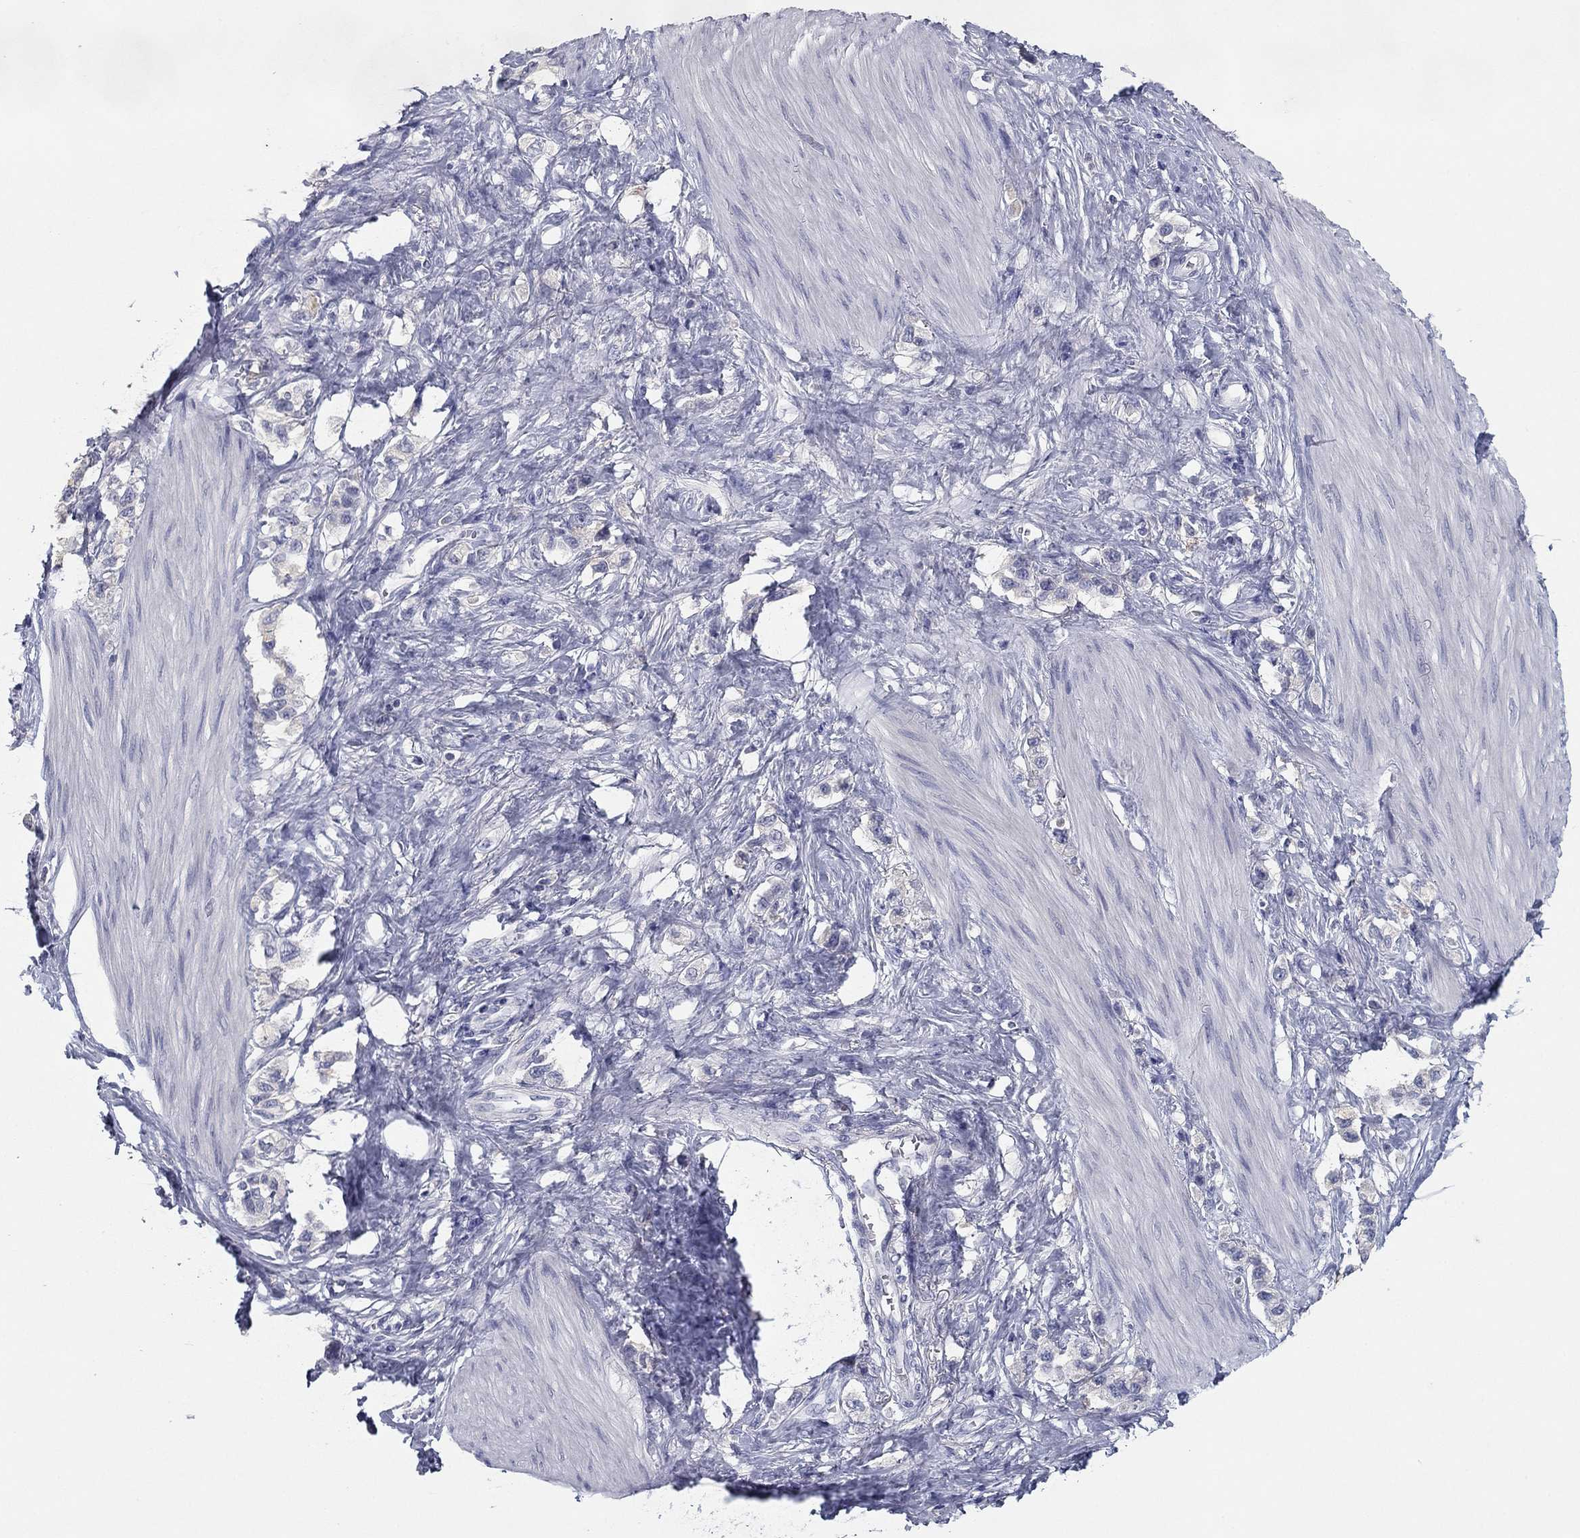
{"staining": {"intensity": "negative", "quantity": "none", "location": "none"}, "tissue": "stomach cancer", "cell_type": "Tumor cells", "image_type": "cancer", "snomed": [{"axis": "morphology", "description": "Normal tissue, NOS"}, {"axis": "morphology", "description": "Adenocarcinoma, NOS"}, {"axis": "morphology", "description": "Adenocarcinoma, High grade"}, {"axis": "topography", "description": "Stomach, upper"}, {"axis": "topography", "description": "Stomach"}], "caption": "A photomicrograph of human high-grade adenocarcinoma (stomach) is negative for staining in tumor cells.", "gene": "CNTNAP4", "patient": {"sex": "female", "age": 65}}